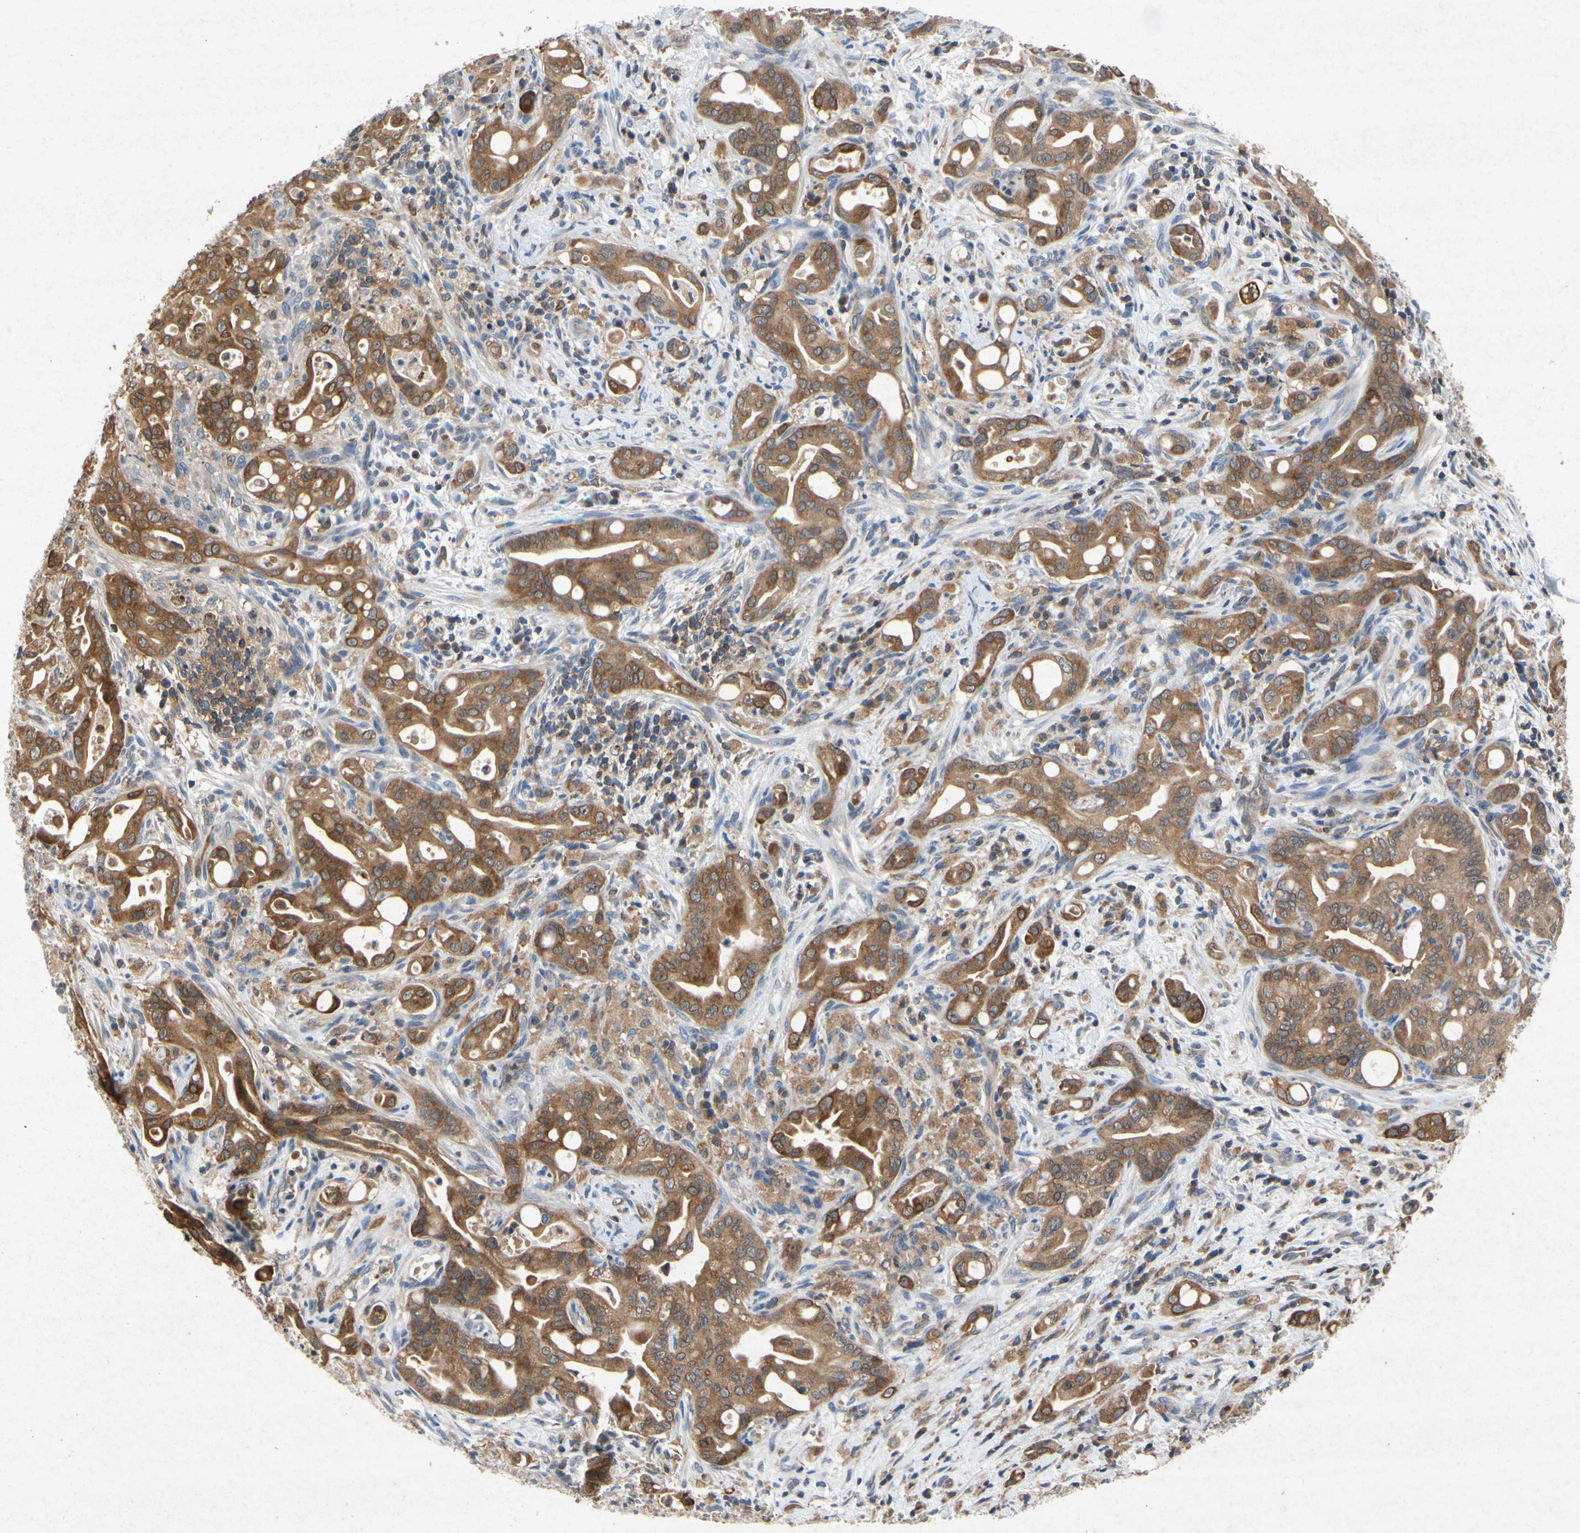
{"staining": {"intensity": "moderate", "quantity": ">75%", "location": "cytoplasmic/membranous"}, "tissue": "liver cancer", "cell_type": "Tumor cells", "image_type": "cancer", "snomed": [{"axis": "morphology", "description": "Cholangiocarcinoma"}, {"axis": "topography", "description": "Liver"}], "caption": "A brown stain labels moderate cytoplasmic/membranous positivity of a protein in human cholangiocarcinoma (liver) tumor cells.", "gene": "RPS6KA1", "patient": {"sex": "female", "age": 68}}